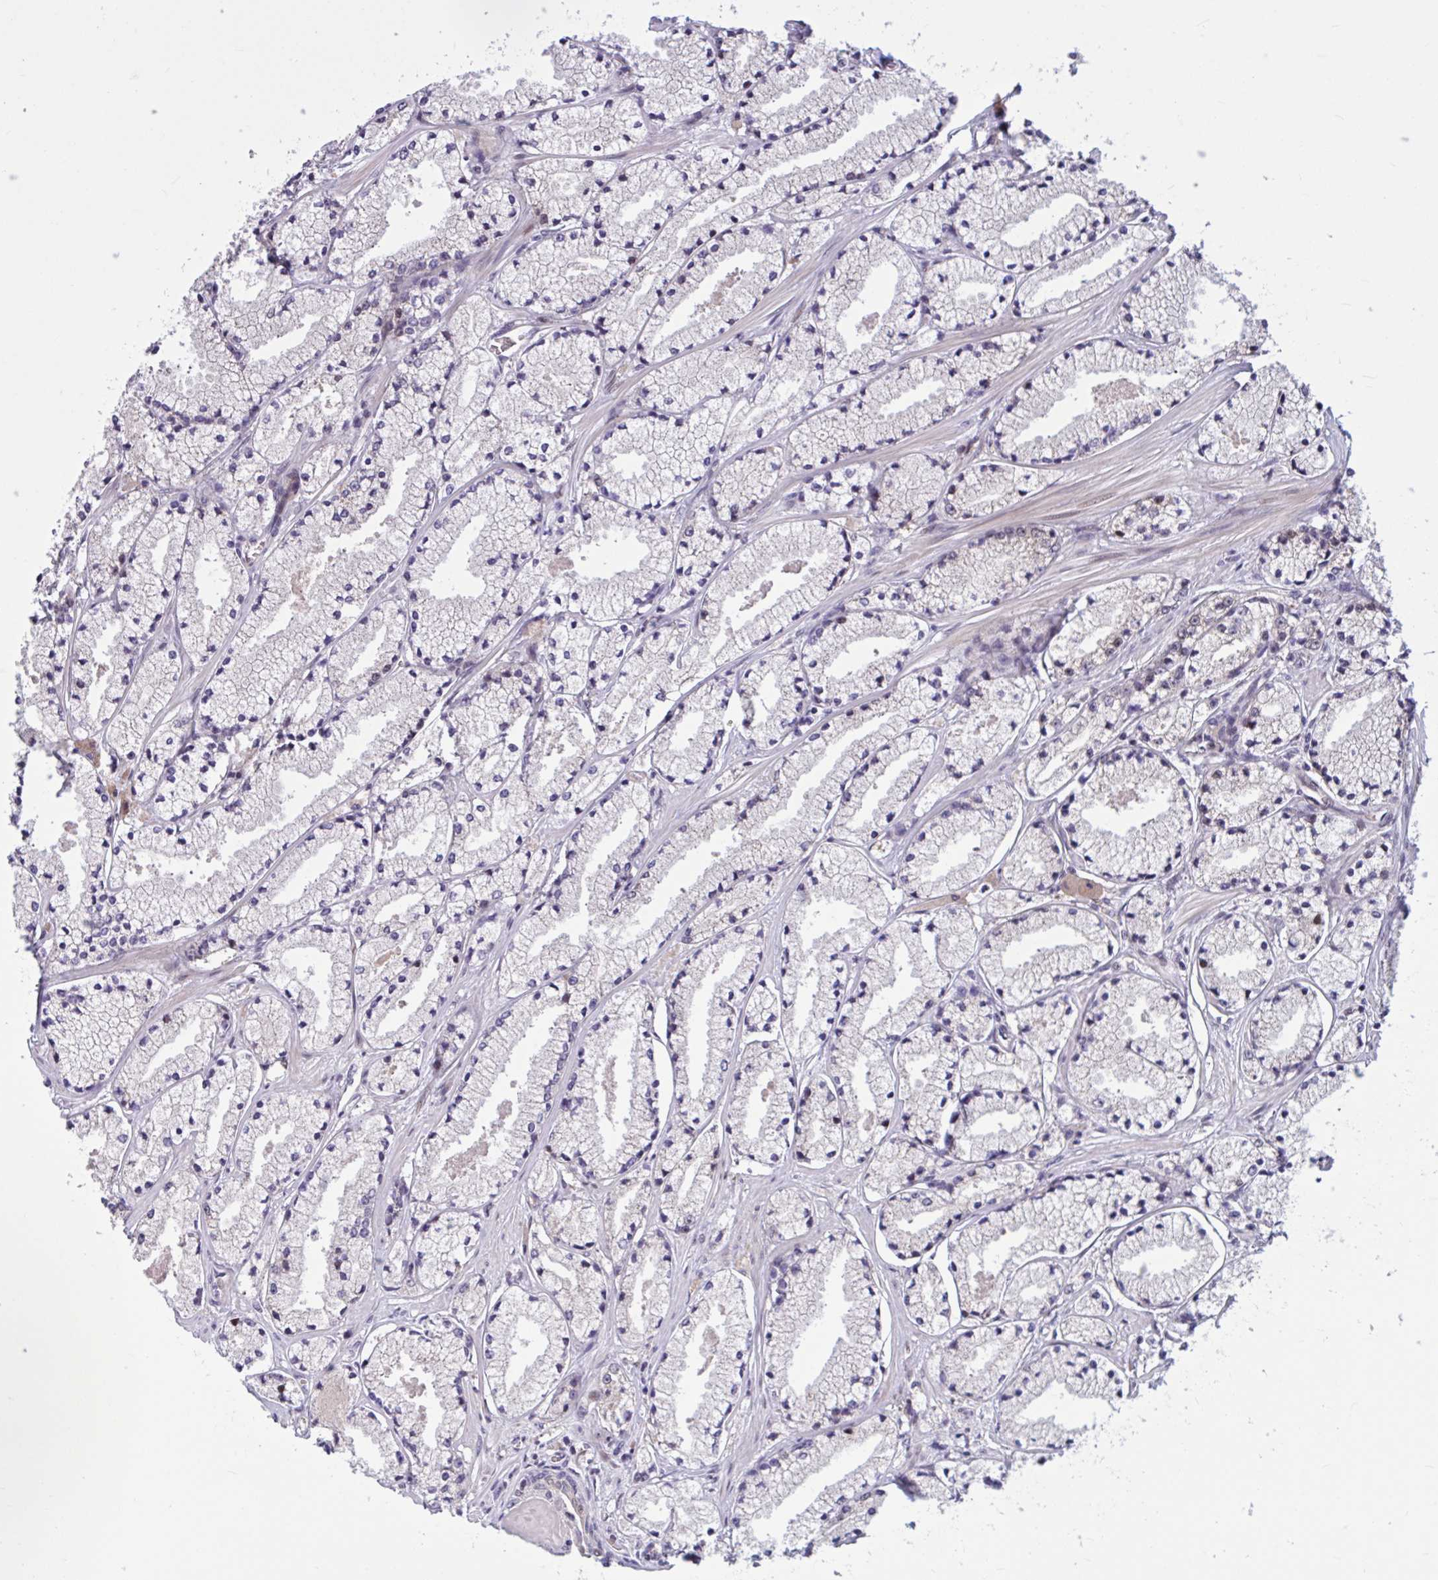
{"staining": {"intensity": "negative", "quantity": "none", "location": "none"}, "tissue": "prostate cancer", "cell_type": "Tumor cells", "image_type": "cancer", "snomed": [{"axis": "morphology", "description": "Adenocarcinoma, High grade"}, {"axis": "topography", "description": "Prostate"}], "caption": "This is an immunohistochemistry image of human adenocarcinoma (high-grade) (prostate). There is no expression in tumor cells.", "gene": "RBL1", "patient": {"sex": "male", "age": 63}}